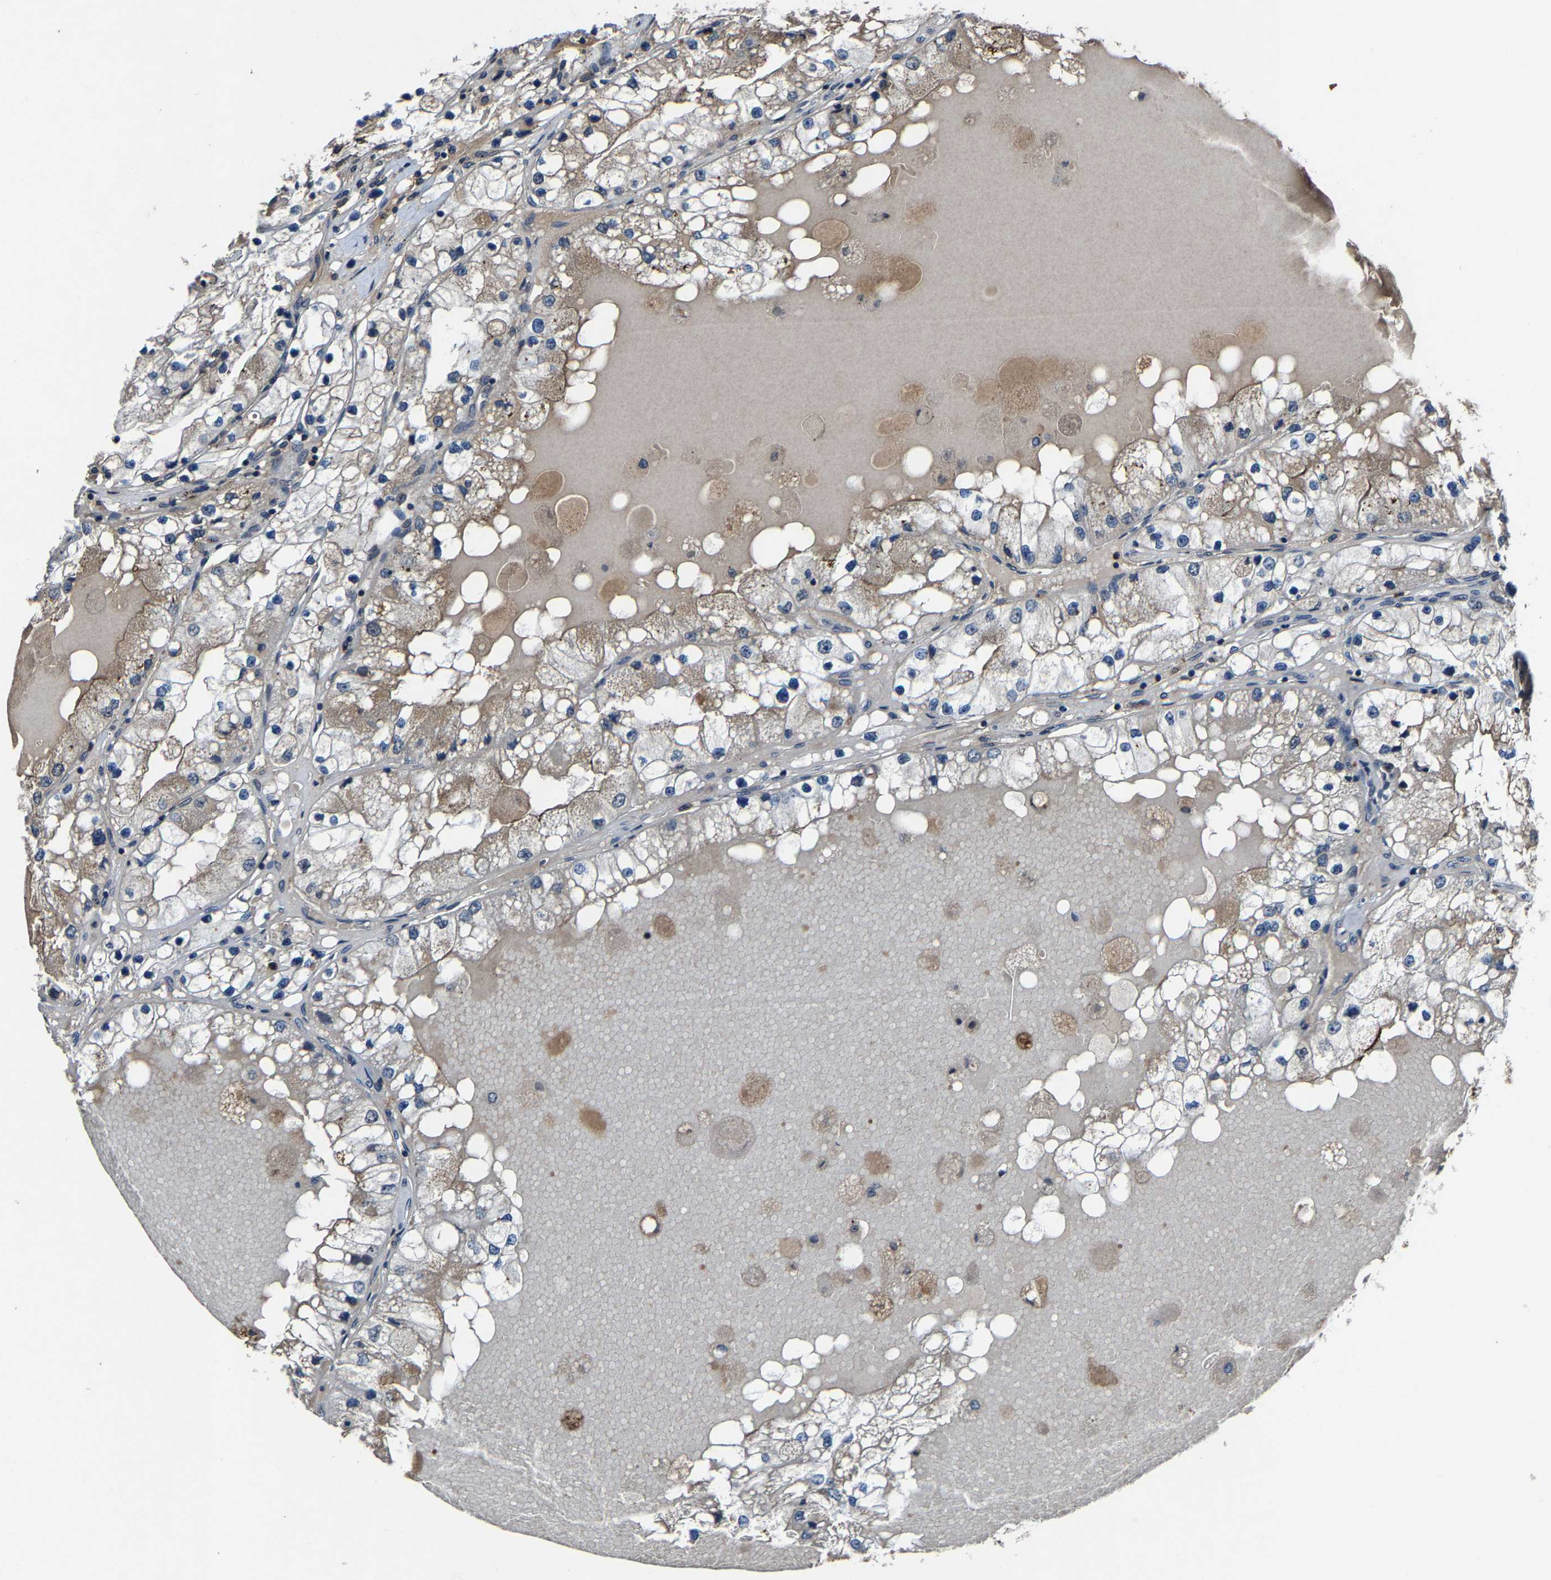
{"staining": {"intensity": "weak", "quantity": "25%-75%", "location": "cytoplasmic/membranous"}, "tissue": "renal cancer", "cell_type": "Tumor cells", "image_type": "cancer", "snomed": [{"axis": "morphology", "description": "Adenocarcinoma, NOS"}, {"axis": "topography", "description": "Kidney"}], "caption": "This histopathology image exhibits immunohistochemistry staining of adenocarcinoma (renal), with low weak cytoplasmic/membranous expression in approximately 25%-75% of tumor cells.", "gene": "PCNX2", "patient": {"sex": "male", "age": 68}}